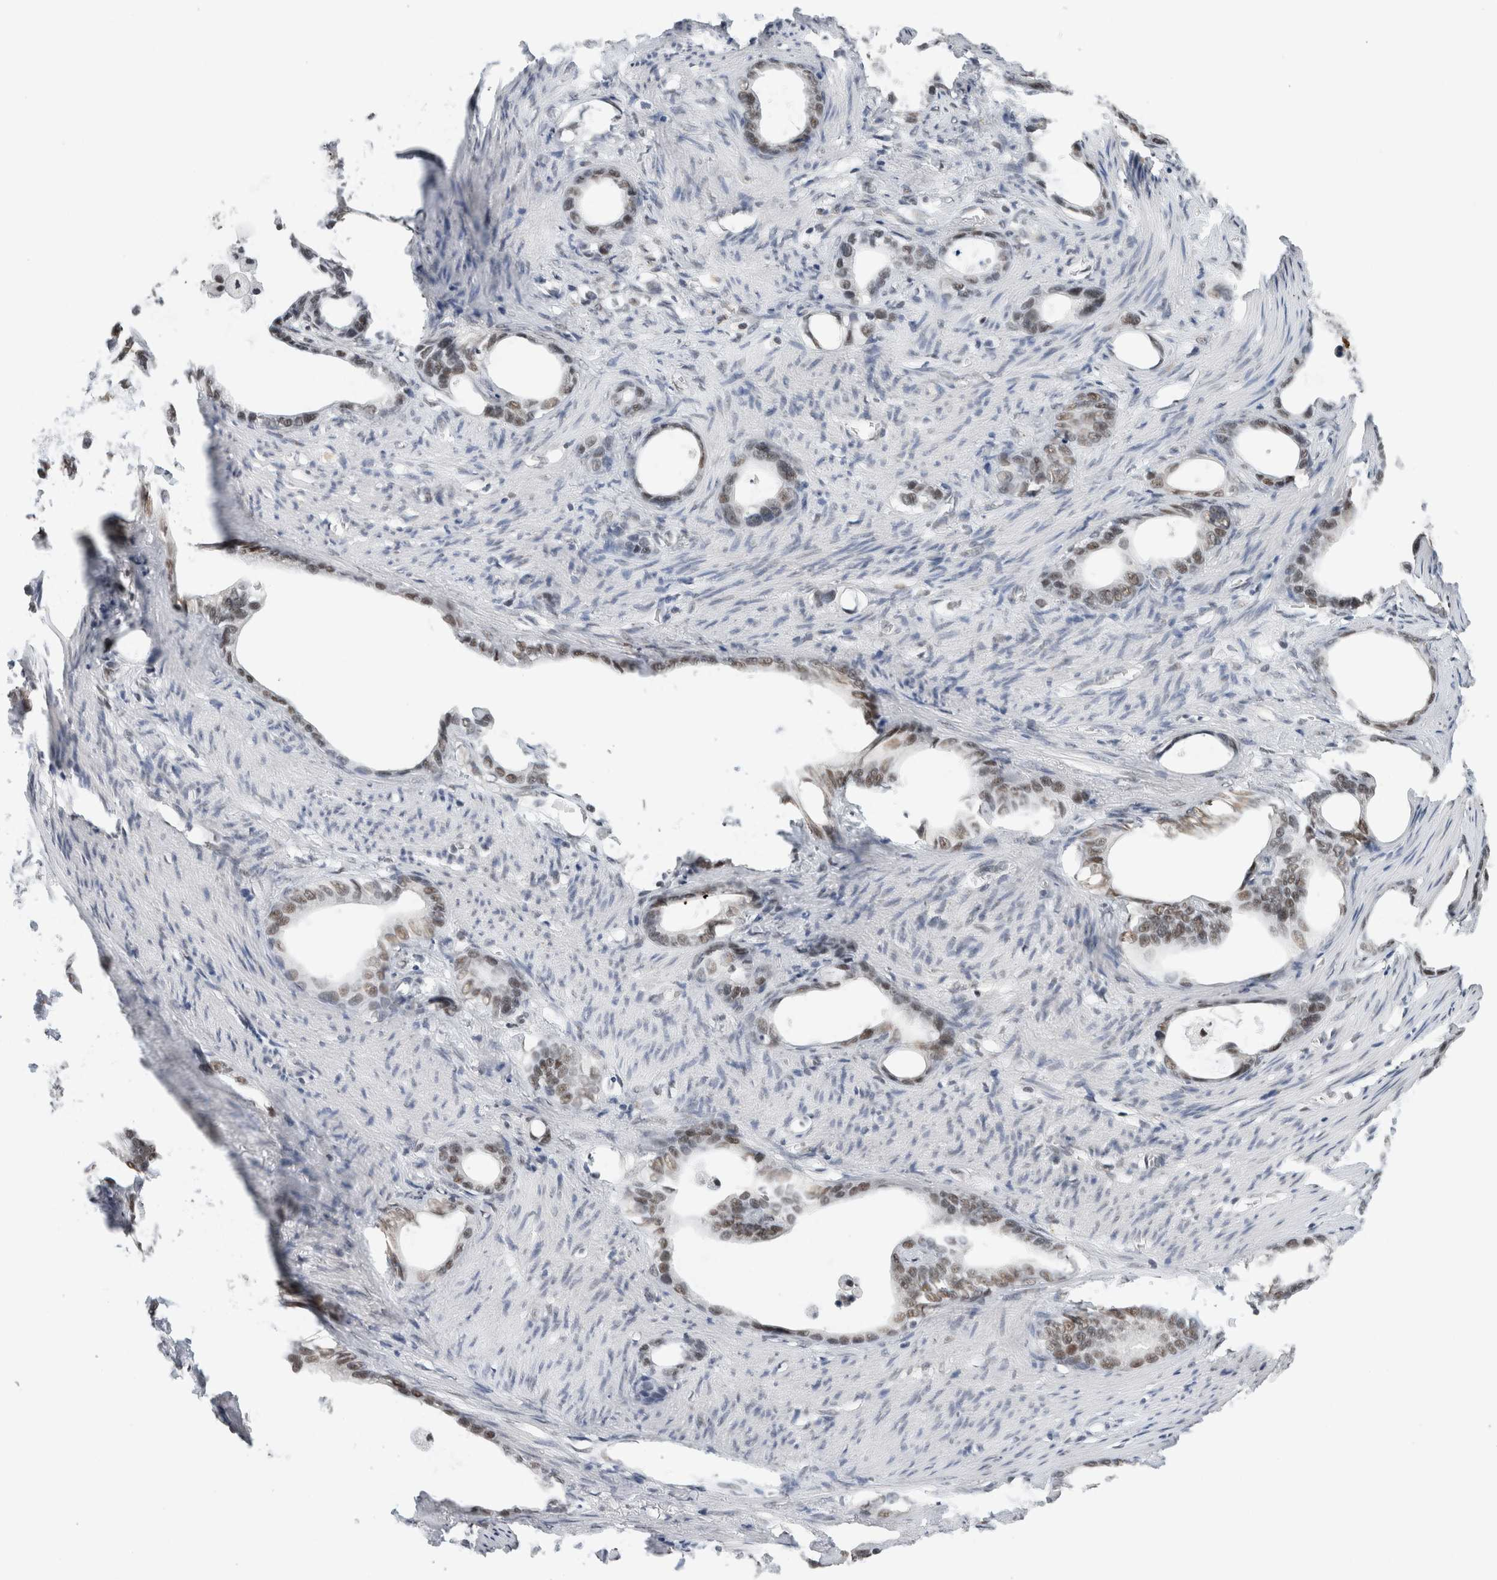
{"staining": {"intensity": "weak", "quantity": "25%-75%", "location": "nuclear"}, "tissue": "stomach cancer", "cell_type": "Tumor cells", "image_type": "cancer", "snomed": [{"axis": "morphology", "description": "Adenocarcinoma, NOS"}, {"axis": "topography", "description": "Stomach"}], "caption": "Weak nuclear expression for a protein is present in about 25%-75% of tumor cells of stomach cancer using IHC.", "gene": "DDX42", "patient": {"sex": "female", "age": 75}}